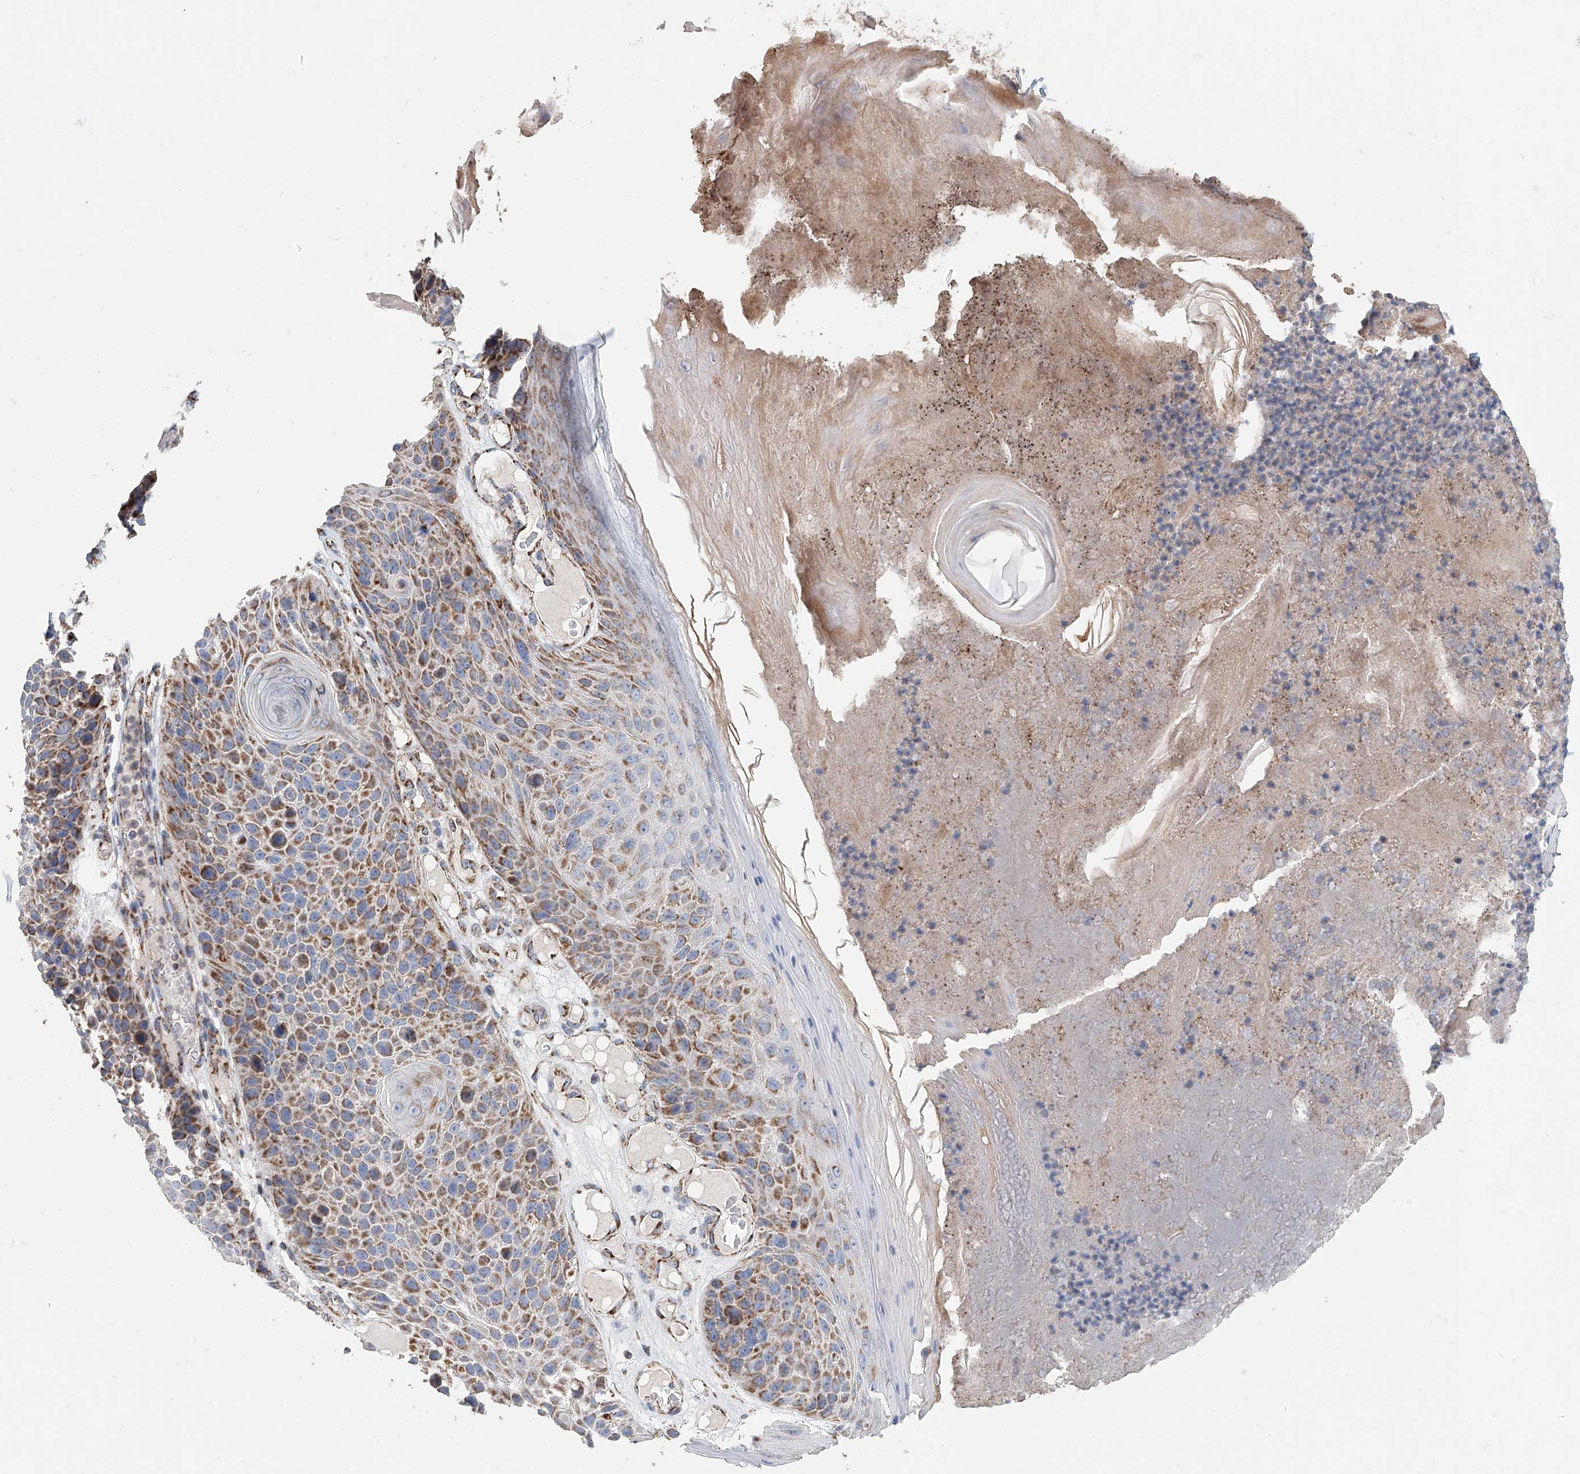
{"staining": {"intensity": "moderate", "quantity": ">75%", "location": "cytoplasmic/membranous"}, "tissue": "skin cancer", "cell_type": "Tumor cells", "image_type": "cancer", "snomed": [{"axis": "morphology", "description": "Squamous cell carcinoma, NOS"}, {"axis": "topography", "description": "Skin"}], "caption": "Immunohistochemistry (IHC) staining of skin cancer (squamous cell carcinoma), which displays medium levels of moderate cytoplasmic/membranous staining in approximately >75% of tumor cells indicating moderate cytoplasmic/membranous protein positivity. The staining was performed using DAB (3,3'-diaminobenzidine) (brown) for protein detection and nuclei were counterstained in hematoxylin (blue).", "gene": "MCL1", "patient": {"sex": "female", "age": 88}}